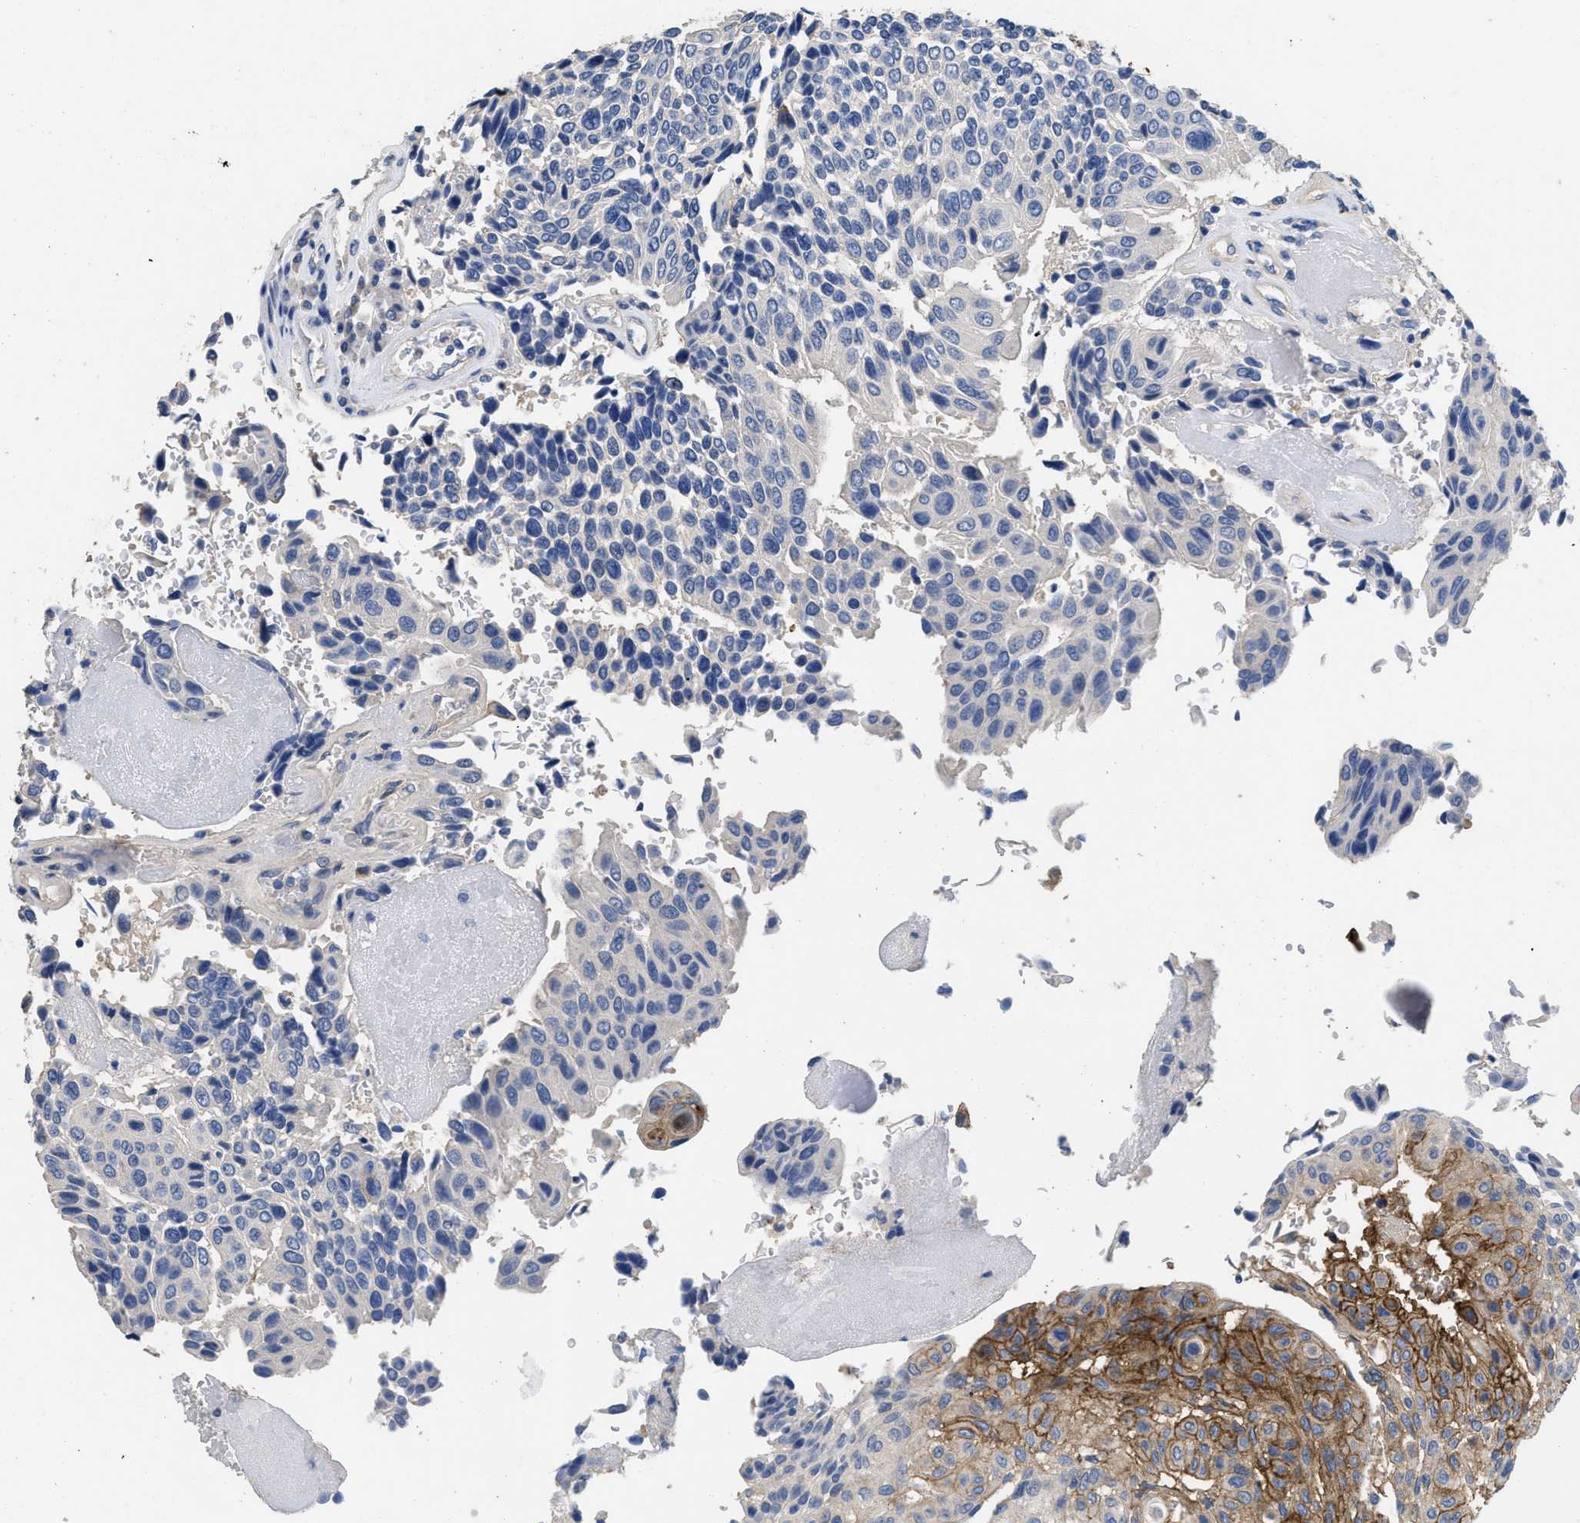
{"staining": {"intensity": "moderate", "quantity": "<25%", "location": "cytoplasmic/membranous"}, "tissue": "urothelial cancer", "cell_type": "Tumor cells", "image_type": "cancer", "snomed": [{"axis": "morphology", "description": "Urothelial carcinoma, High grade"}, {"axis": "topography", "description": "Urinary bladder"}], "caption": "Moderate cytoplasmic/membranous protein staining is identified in about <25% of tumor cells in high-grade urothelial carcinoma.", "gene": "CA9", "patient": {"sex": "male", "age": 66}}